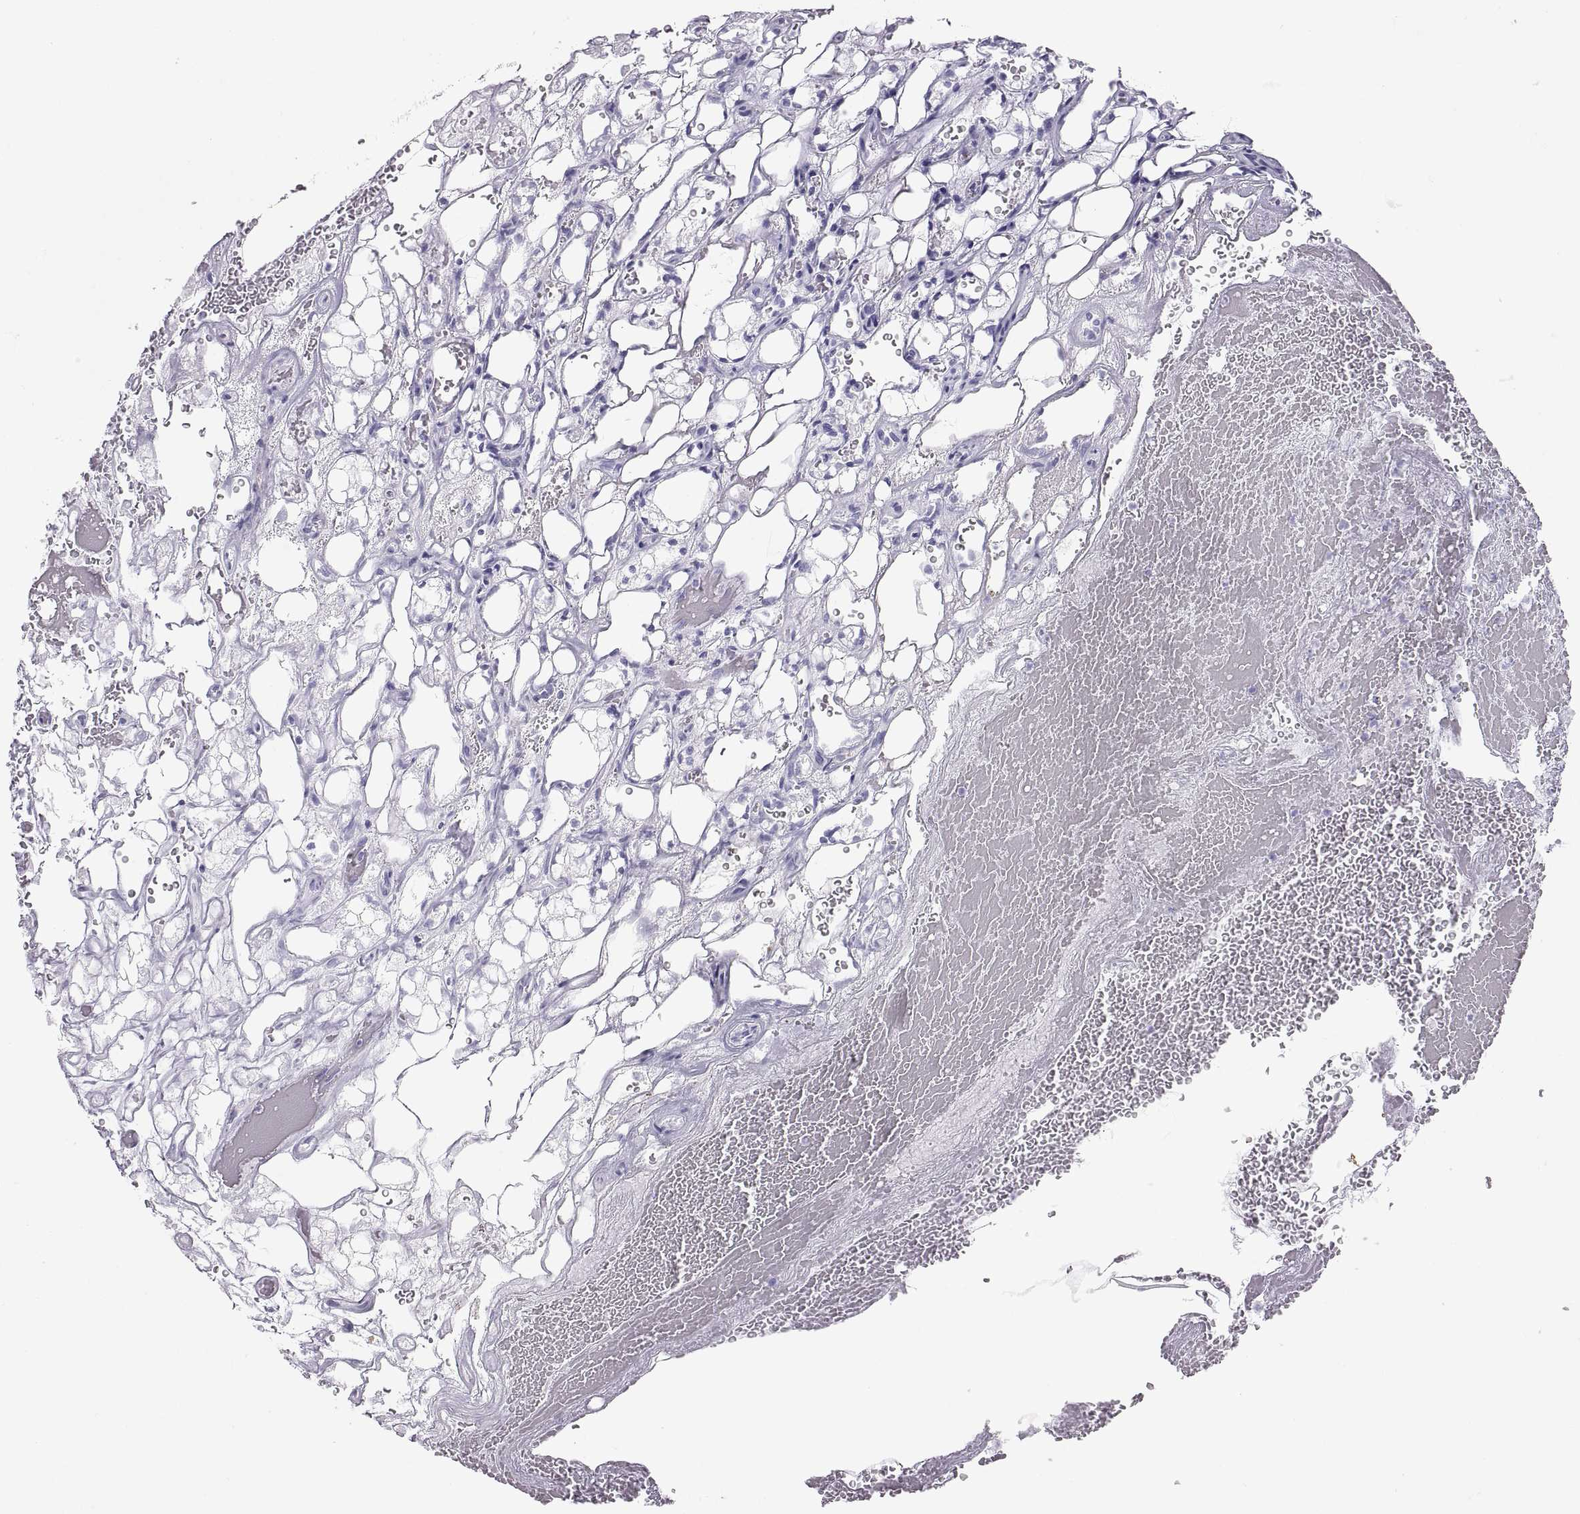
{"staining": {"intensity": "negative", "quantity": "none", "location": "none"}, "tissue": "renal cancer", "cell_type": "Tumor cells", "image_type": "cancer", "snomed": [{"axis": "morphology", "description": "Adenocarcinoma, NOS"}, {"axis": "topography", "description": "Kidney"}], "caption": "There is no significant positivity in tumor cells of renal cancer (adenocarcinoma). (DAB (3,3'-diaminobenzidine) immunohistochemistry with hematoxylin counter stain).", "gene": "SEMG1", "patient": {"sex": "female", "age": 69}}